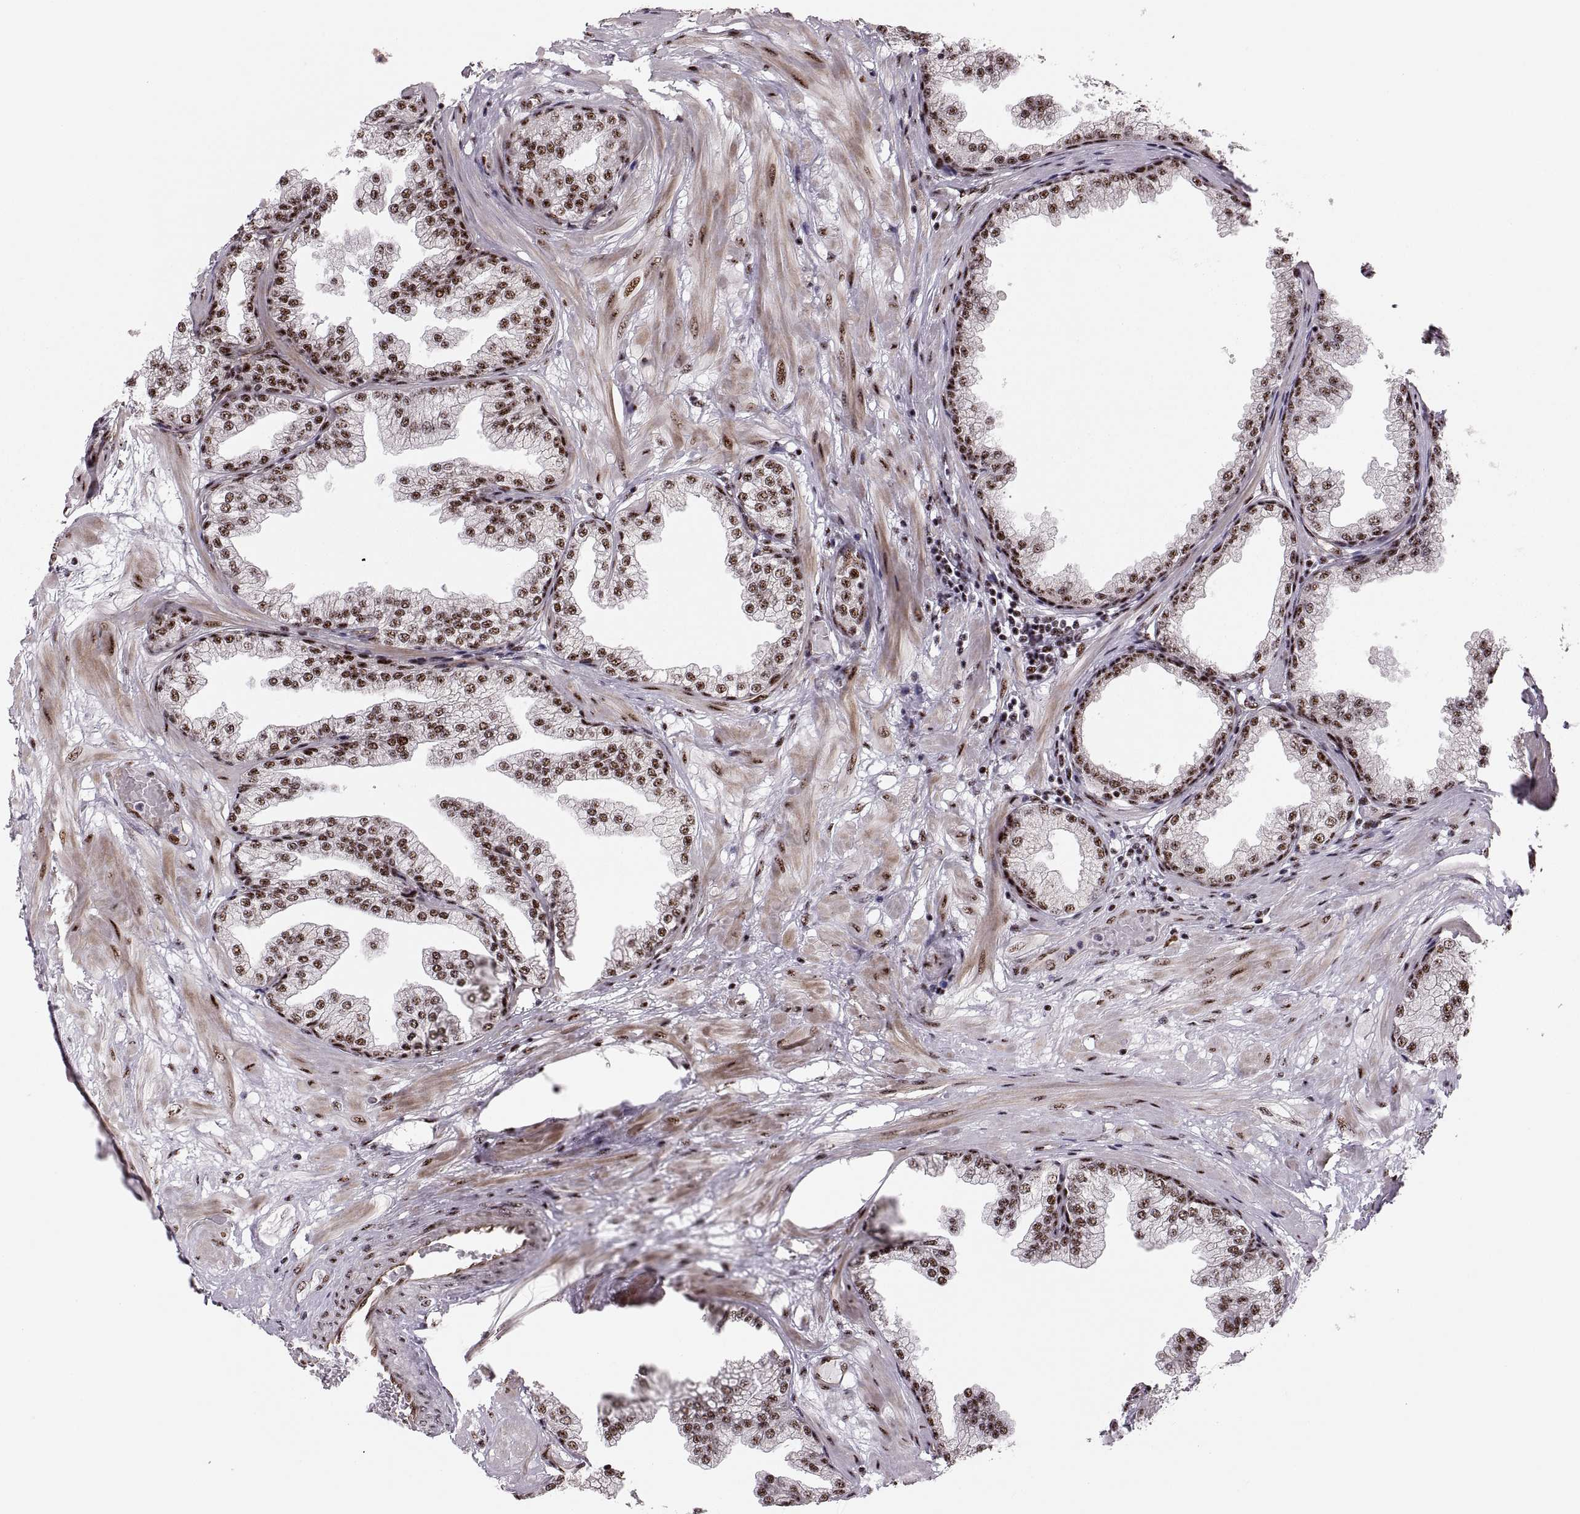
{"staining": {"intensity": "strong", "quantity": ">75%", "location": "nuclear"}, "tissue": "prostate", "cell_type": "Glandular cells", "image_type": "normal", "snomed": [{"axis": "morphology", "description": "Normal tissue, NOS"}, {"axis": "topography", "description": "Prostate"}], "caption": "Immunohistochemistry (DAB (3,3'-diaminobenzidine)) staining of normal prostate reveals strong nuclear protein positivity in approximately >75% of glandular cells. Using DAB (3,3'-diaminobenzidine) (brown) and hematoxylin (blue) stains, captured at high magnification using brightfield microscopy.", "gene": "ZCCHC17", "patient": {"sex": "male", "age": 37}}